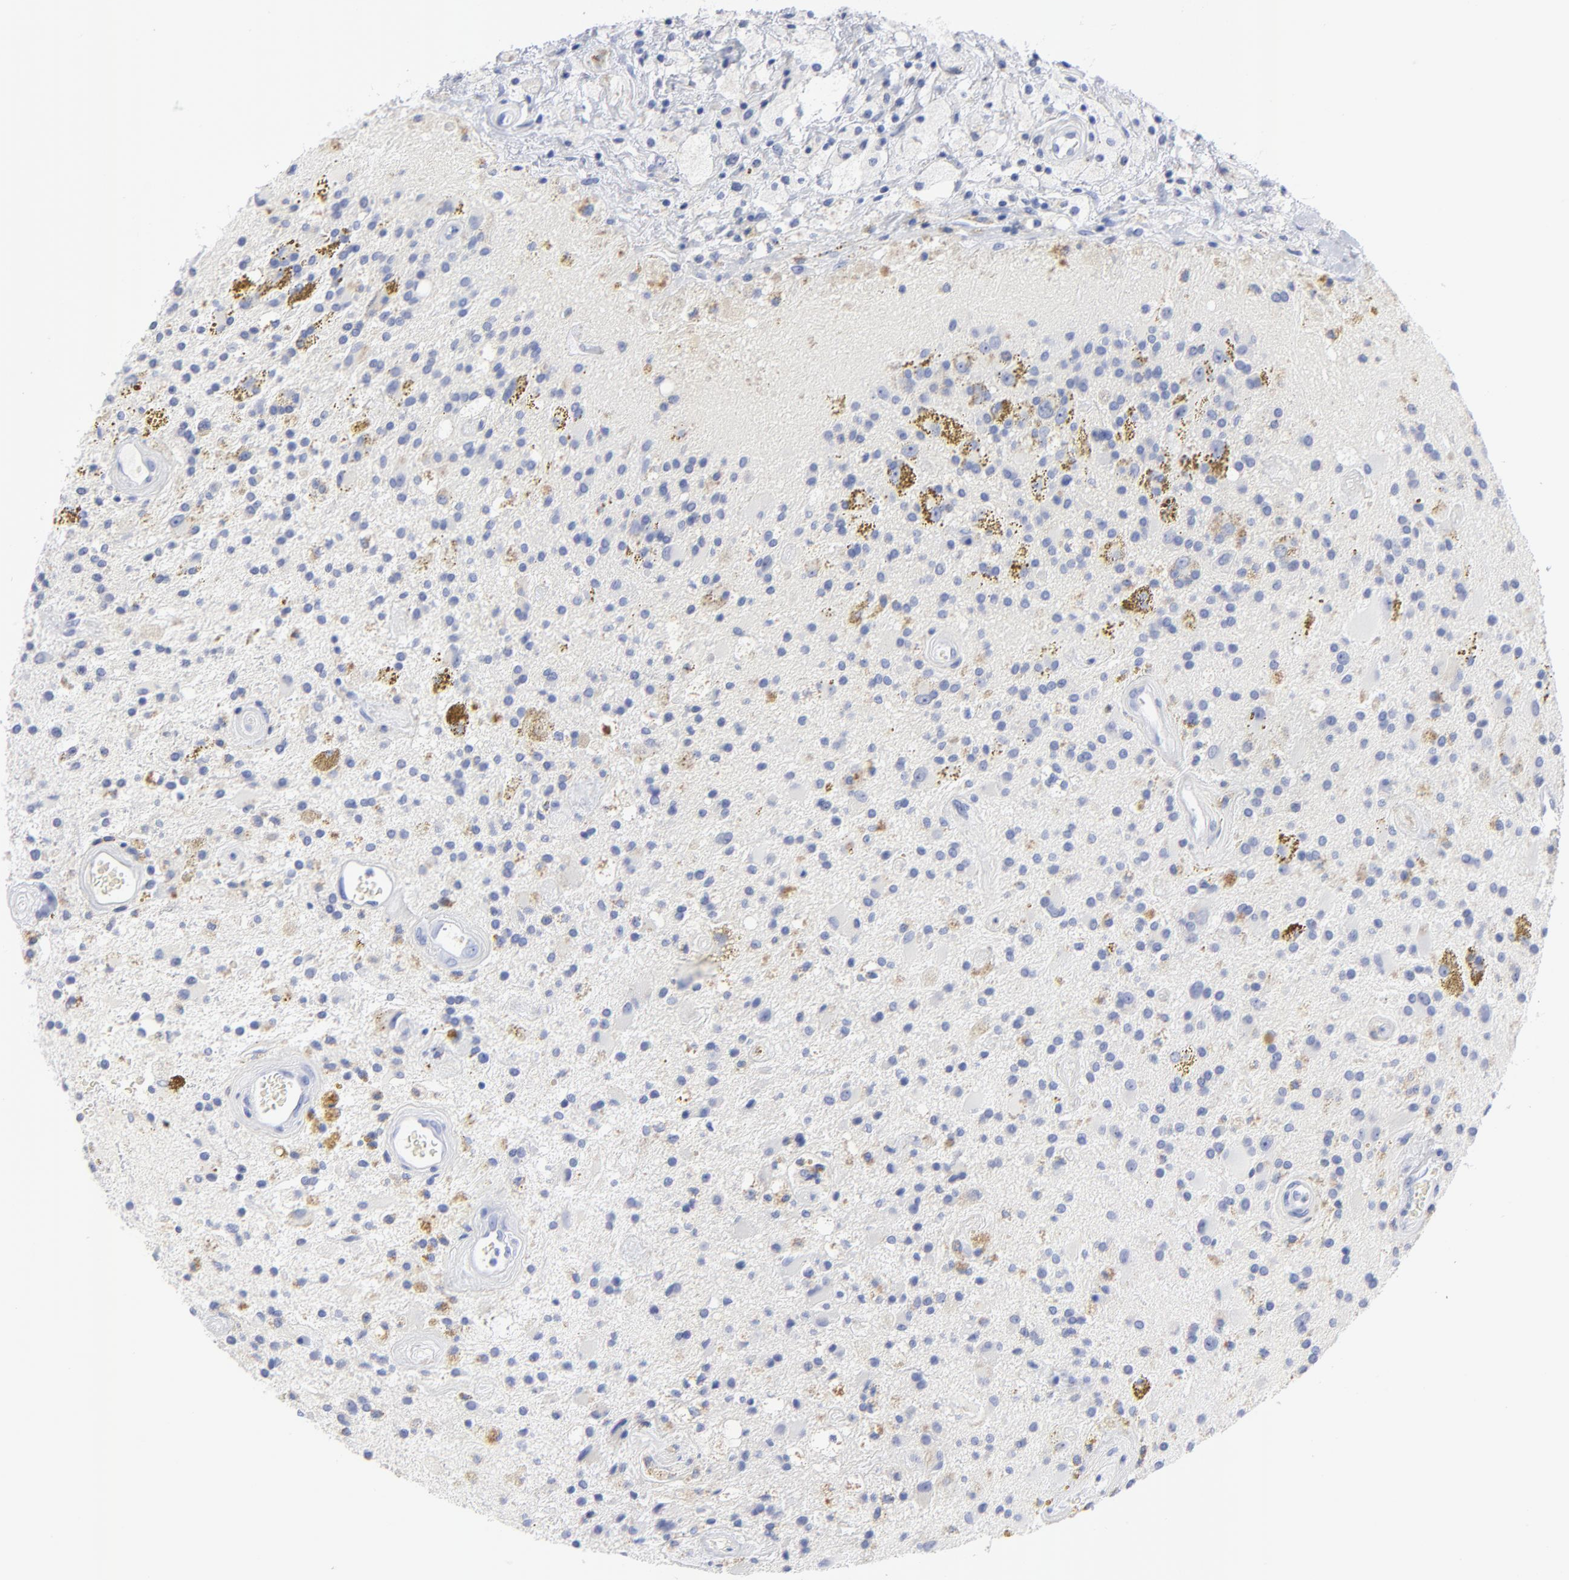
{"staining": {"intensity": "negative", "quantity": "none", "location": "none"}, "tissue": "glioma", "cell_type": "Tumor cells", "image_type": "cancer", "snomed": [{"axis": "morphology", "description": "Glioma, malignant, Low grade"}, {"axis": "topography", "description": "Brain"}], "caption": "A micrograph of human malignant glioma (low-grade) is negative for staining in tumor cells. The staining was performed using DAB to visualize the protein expression in brown, while the nuclei were stained in blue with hematoxylin (Magnification: 20x).", "gene": "ACY1", "patient": {"sex": "male", "age": 58}}